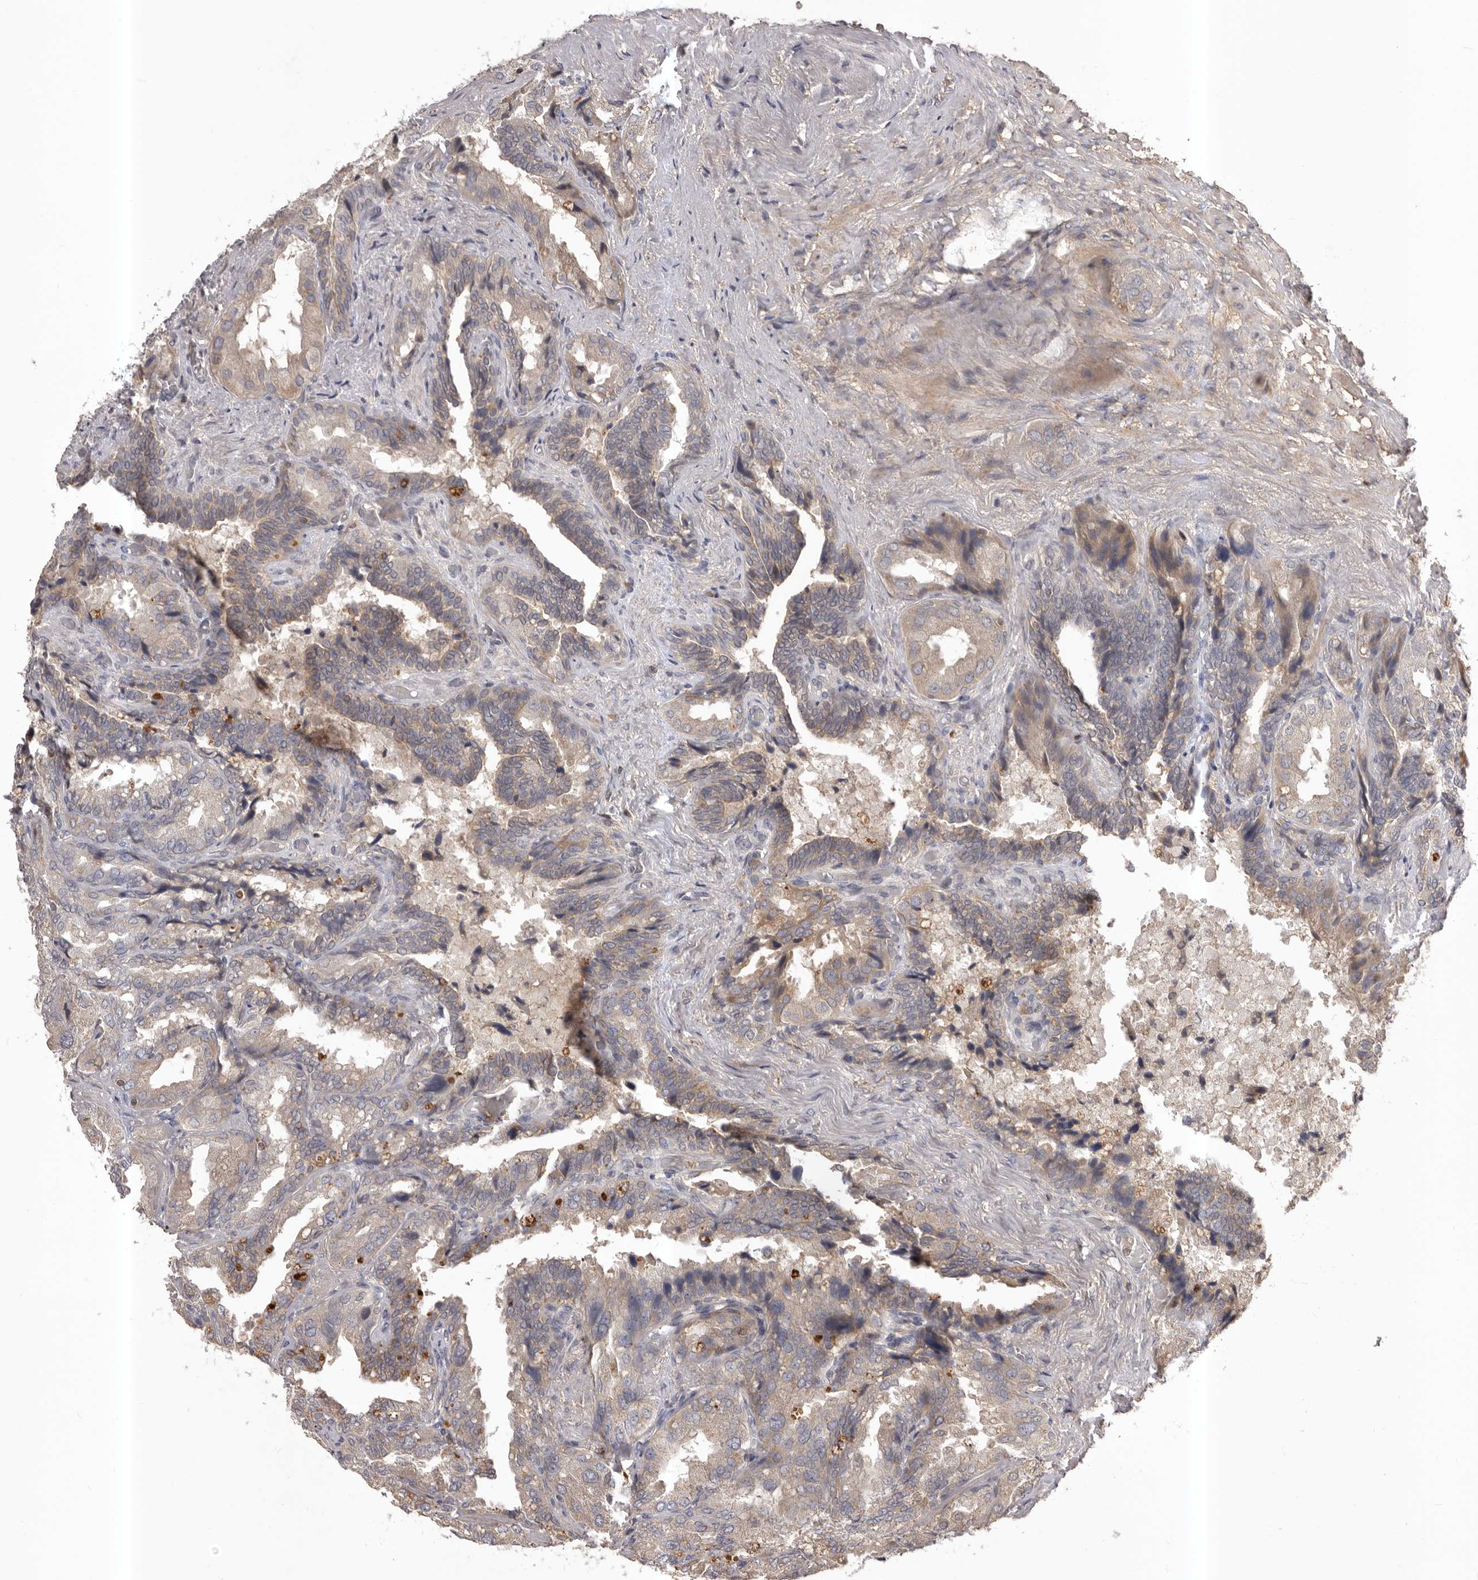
{"staining": {"intensity": "weak", "quantity": "25%-75%", "location": "cytoplasmic/membranous"}, "tissue": "seminal vesicle", "cell_type": "Glandular cells", "image_type": "normal", "snomed": [{"axis": "morphology", "description": "Normal tissue, NOS"}, {"axis": "topography", "description": "Seminal veicle"}, {"axis": "topography", "description": "Peripheral nerve tissue"}], "caption": "Immunohistochemical staining of normal human seminal vesicle reveals 25%-75% levels of weak cytoplasmic/membranous protein staining in about 25%-75% of glandular cells.", "gene": "GLIPR2", "patient": {"sex": "male", "age": 63}}